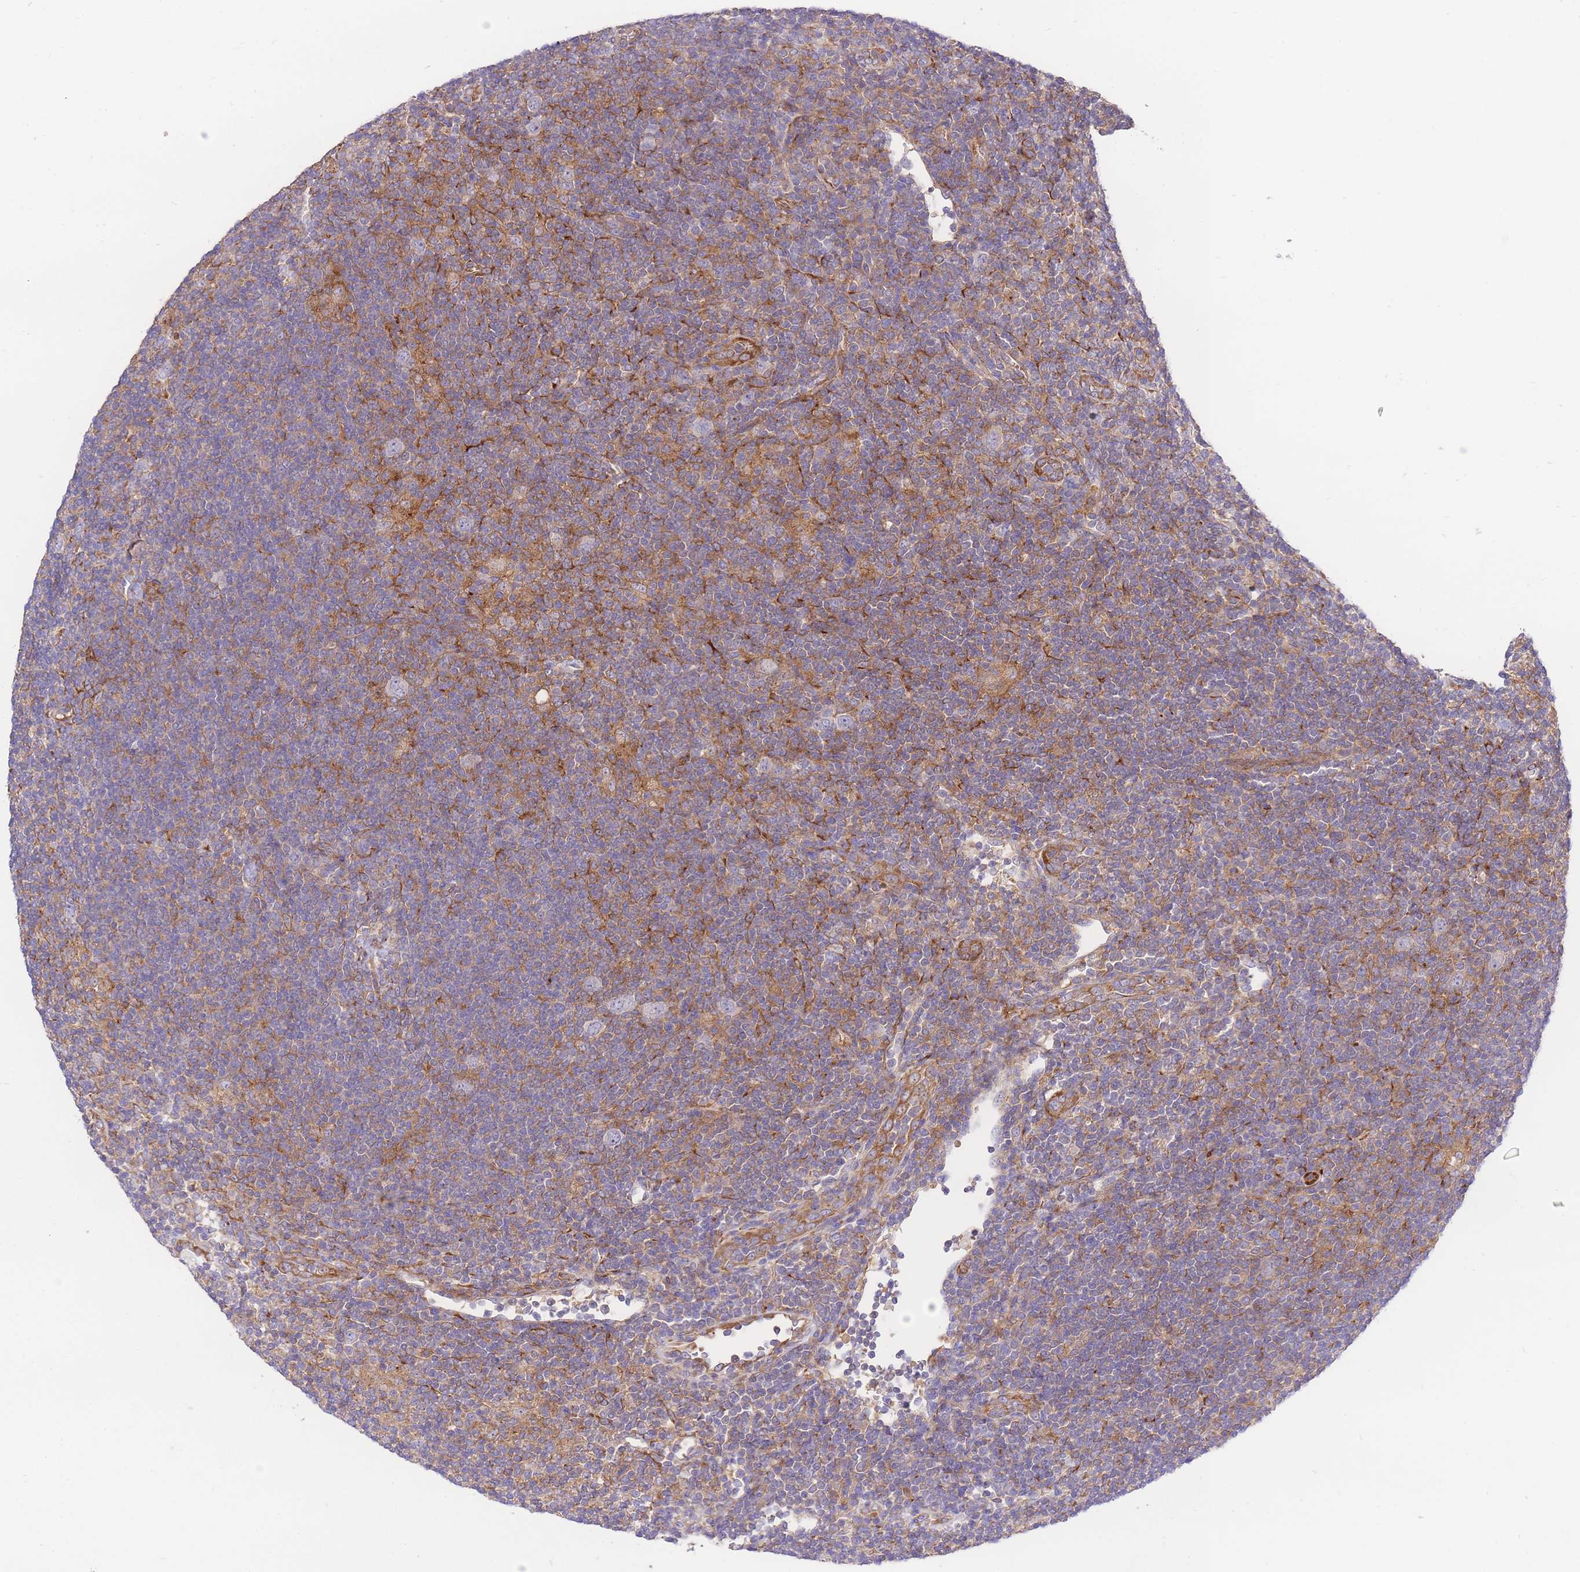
{"staining": {"intensity": "negative", "quantity": "none", "location": "none"}, "tissue": "lymphoma", "cell_type": "Tumor cells", "image_type": "cancer", "snomed": [{"axis": "morphology", "description": "Hodgkin's disease, NOS"}, {"axis": "topography", "description": "Lymph node"}], "caption": "Immunohistochemistry (IHC) of lymphoma exhibits no expression in tumor cells.", "gene": "INSYN2B", "patient": {"sex": "female", "age": 57}}